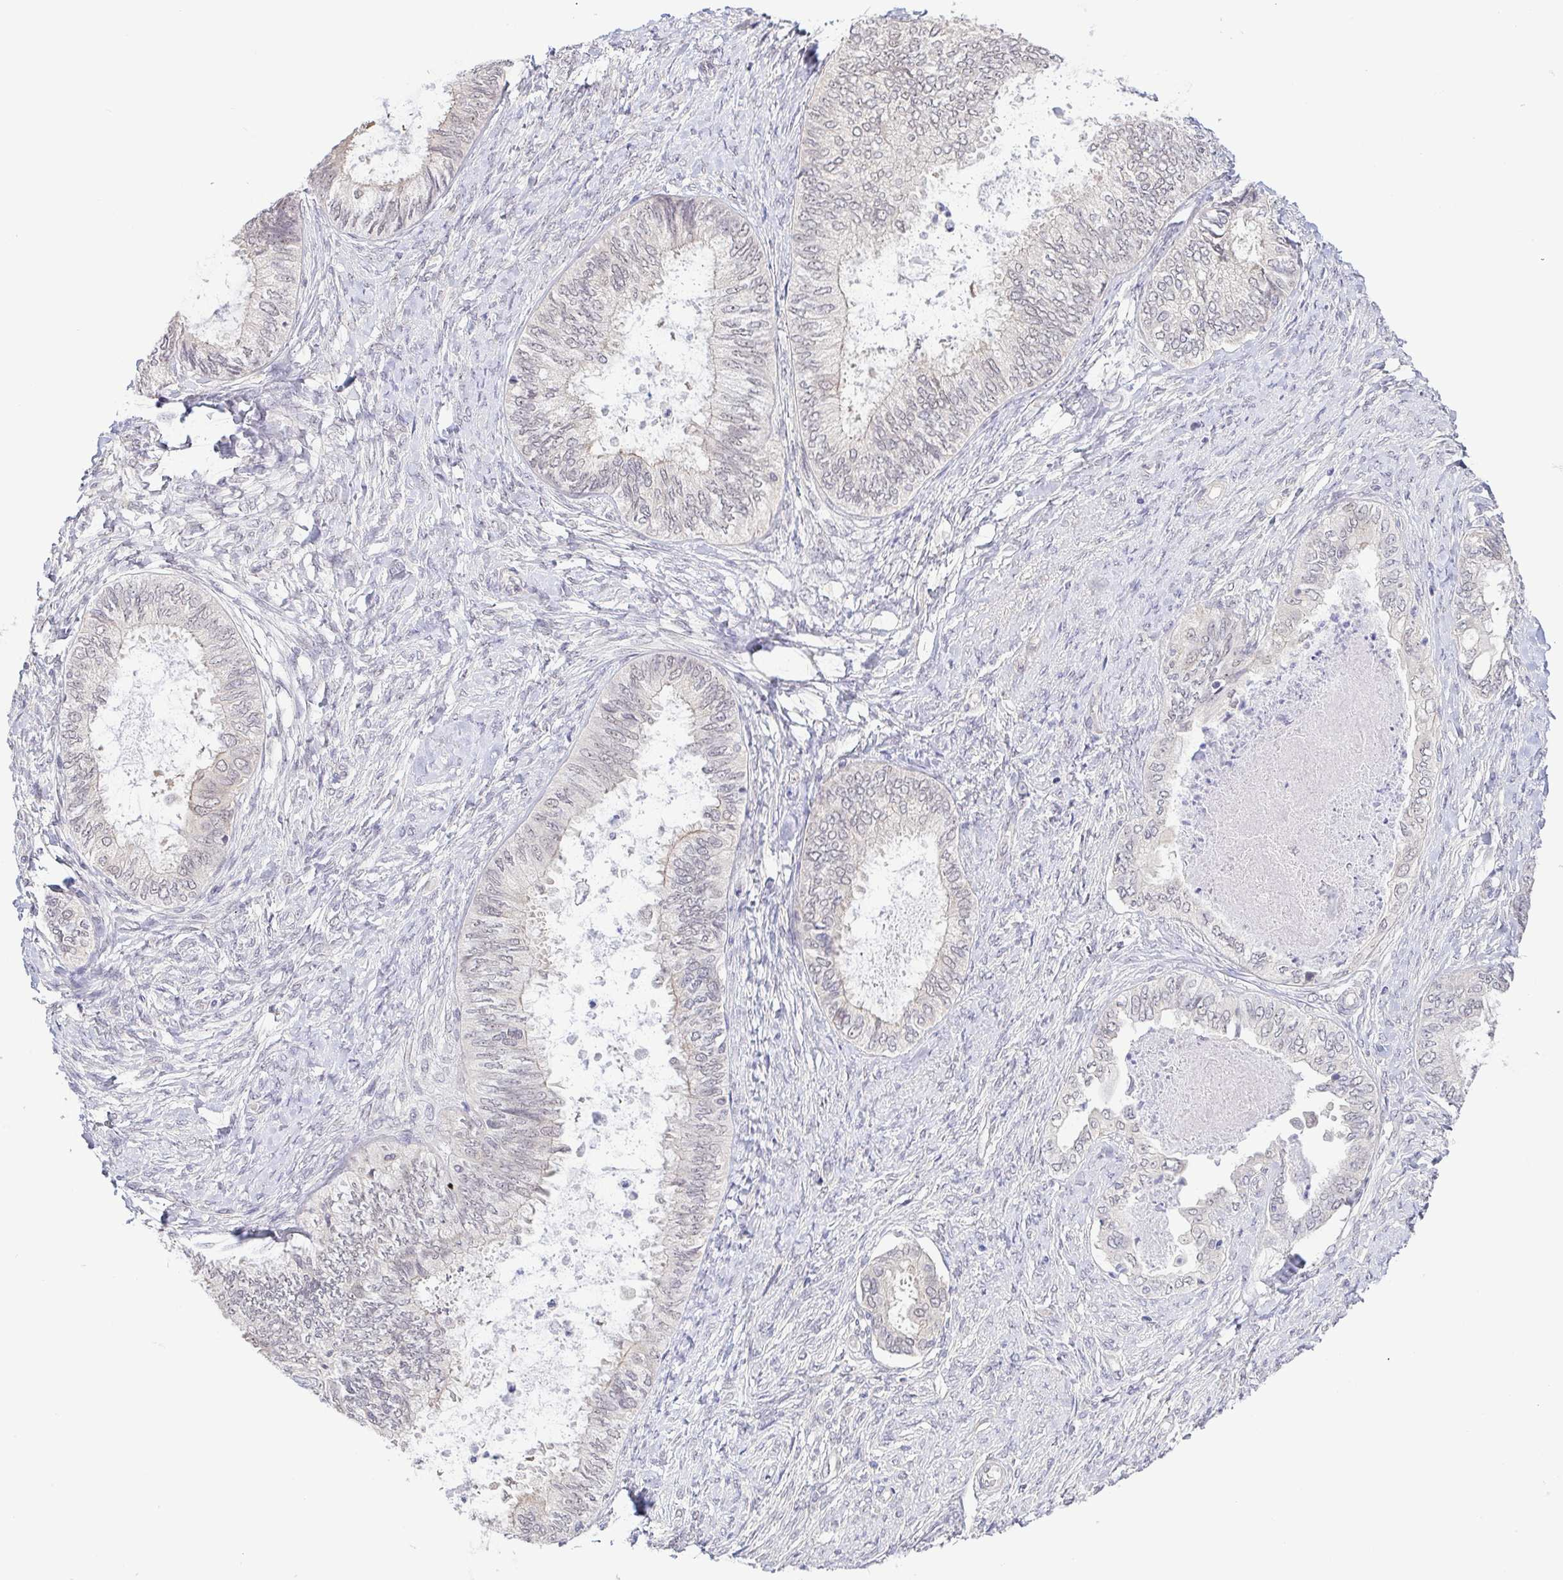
{"staining": {"intensity": "negative", "quantity": "none", "location": "none"}, "tissue": "ovarian cancer", "cell_type": "Tumor cells", "image_type": "cancer", "snomed": [{"axis": "morphology", "description": "Carcinoma, endometroid"}, {"axis": "topography", "description": "Ovary"}], "caption": "IHC histopathology image of ovarian cancer (endometroid carcinoma) stained for a protein (brown), which demonstrates no staining in tumor cells.", "gene": "HYPK", "patient": {"sex": "female", "age": 70}}